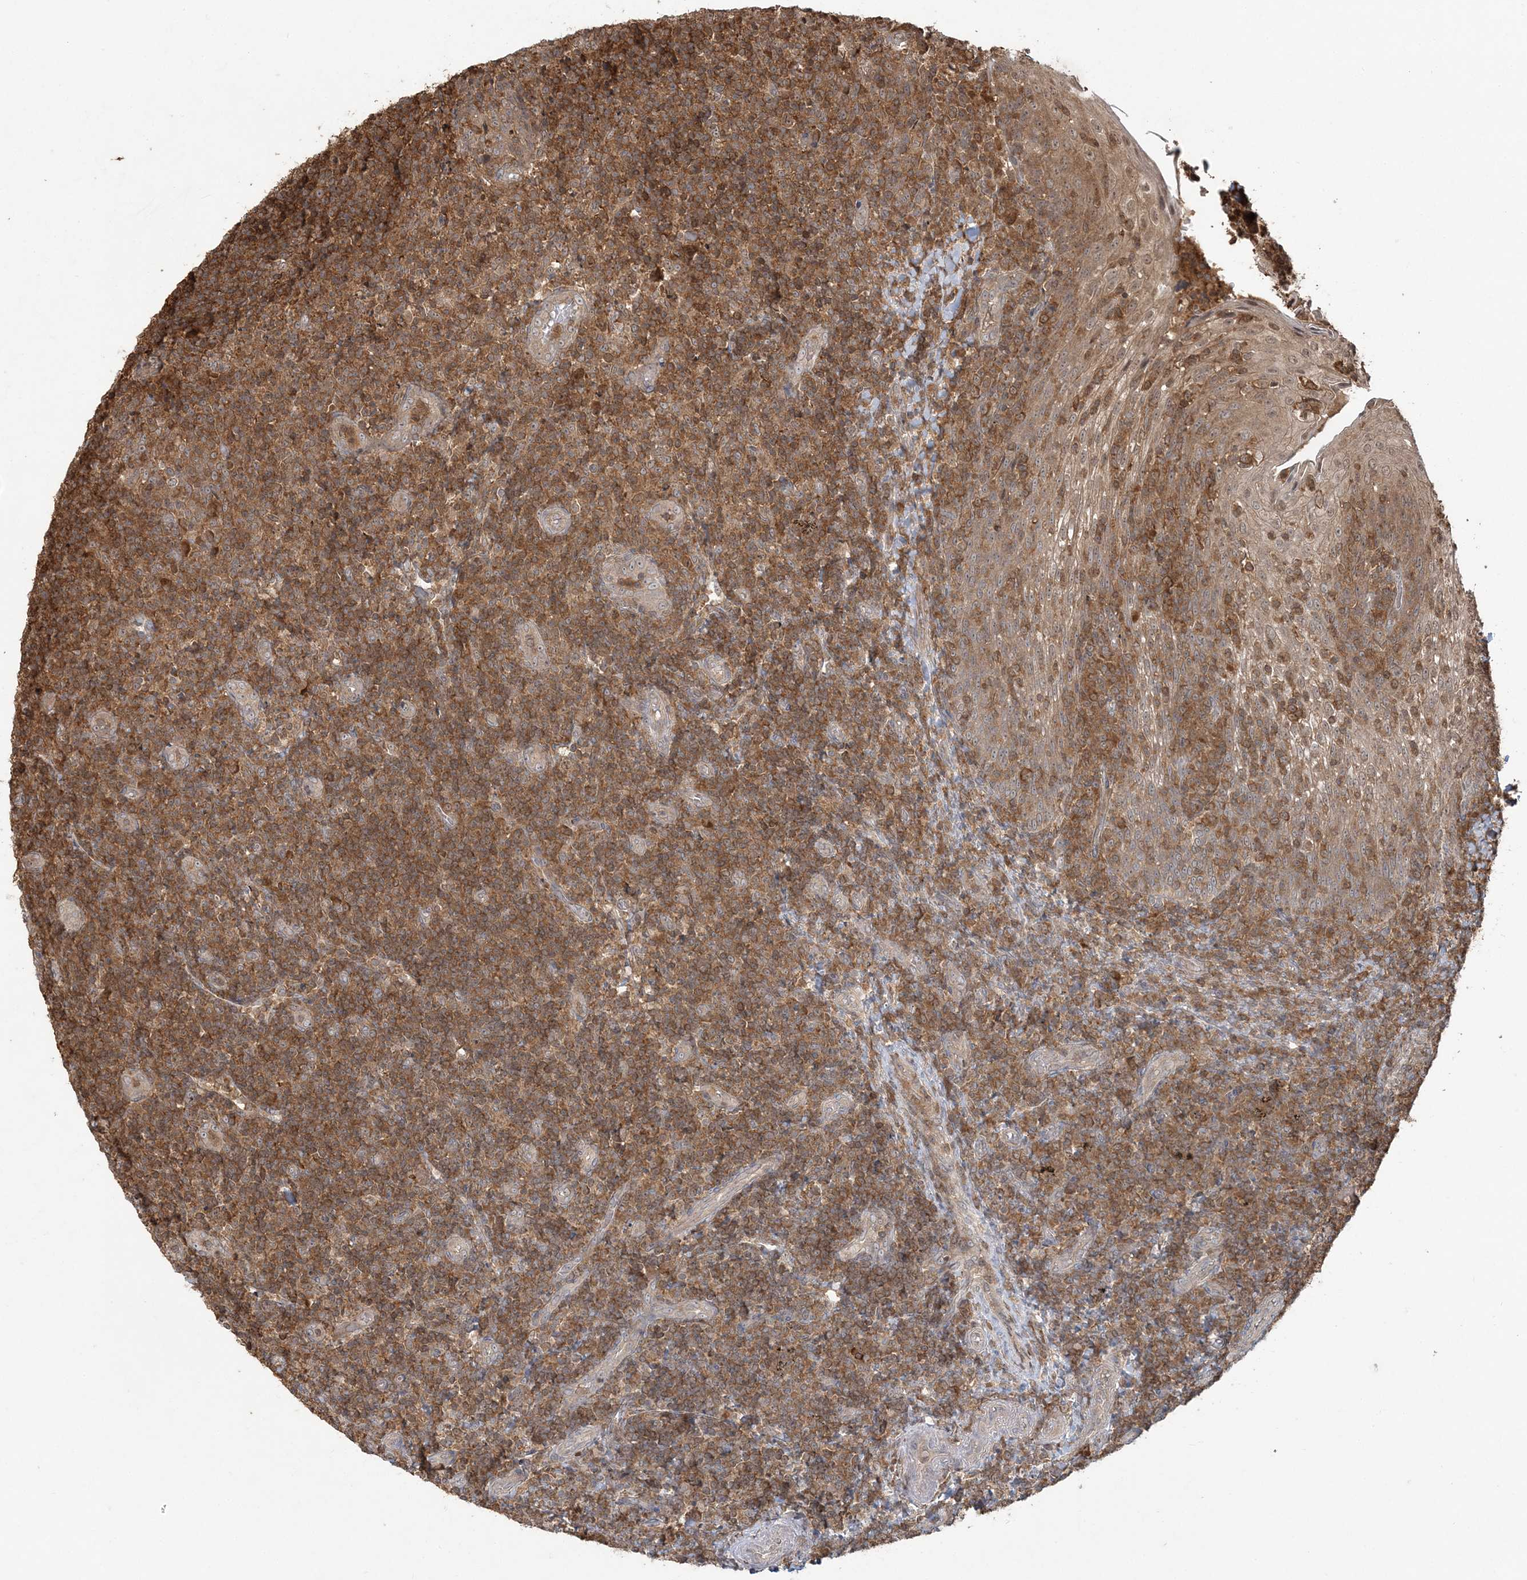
{"staining": {"intensity": "moderate", "quantity": ">75%", "location": "cytoplasmic/membranous"}, "tissue": "tonsil", "cell_type": "Germinal center cells", "image_type": "normal", "snomed": [{"axis": "morphology", "description": "Normal tissue, NOS"}, {"axis": "topography", "description": "Tonsil"}], "caption": "This histopathology image demonstrates benign tonsil stained with immunohistochemistry to label a protein in brown. The cytoplasmic/membranous of germinal center cells show moderate positivity for the protein. Nuclei are counter-stained blue.", "gene": "CAB39", "patient": {"sex": "female", "age": 19}}